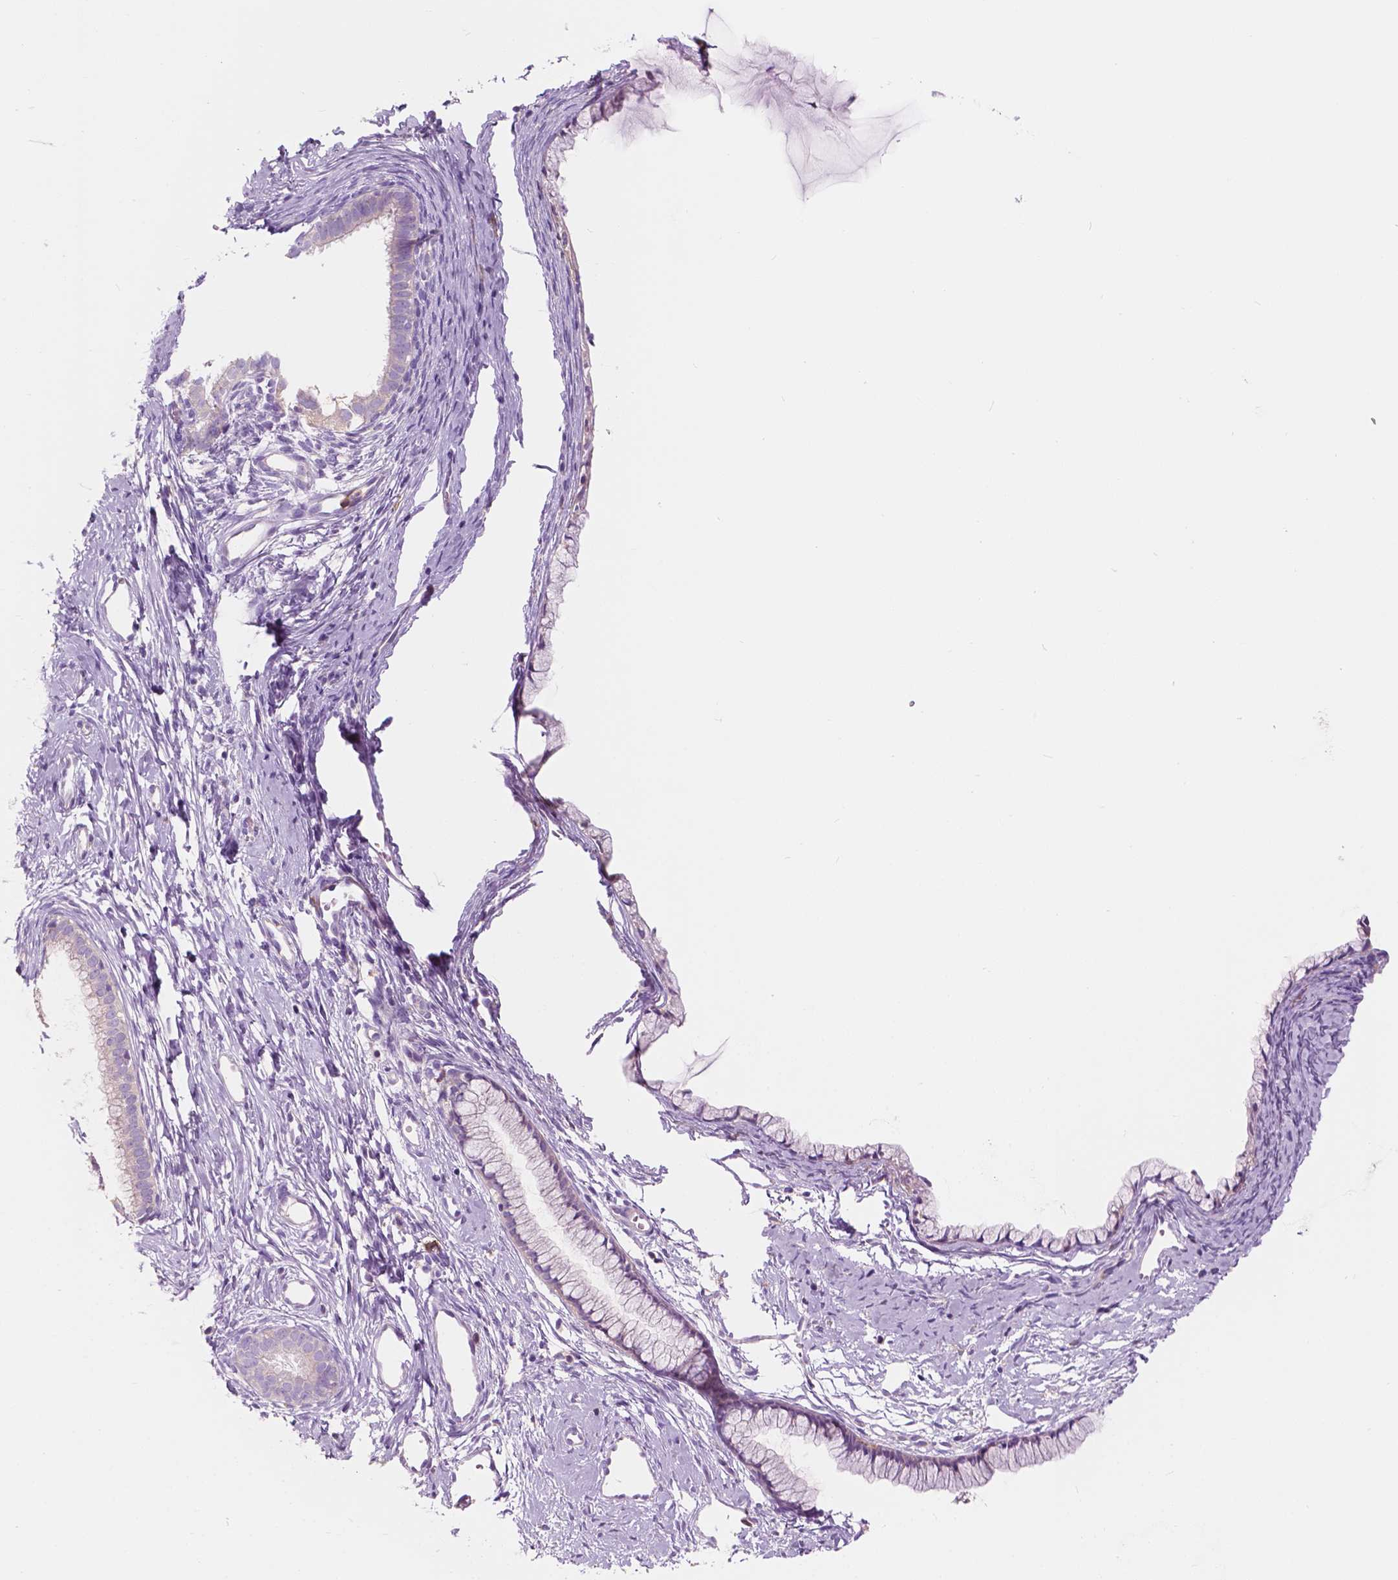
{"staining": {"intensity": "negative", "quantity": "none", "location": "none"}, "tissue": "cervix", "cell_type": "Glandular cells", "image_type": "normal", "snomed": [{"axis": "morphology", "description": "Normal tissue, NOS"}, {"axis": "topography", "description": "Cervix"}], "caption": "Human cervix stained for a protein using immunohistochemistry (IHC) reveals no expression in glandular cells.", "gene": "SEMA4A", "patient": {"sex": "female", "age": 40}}